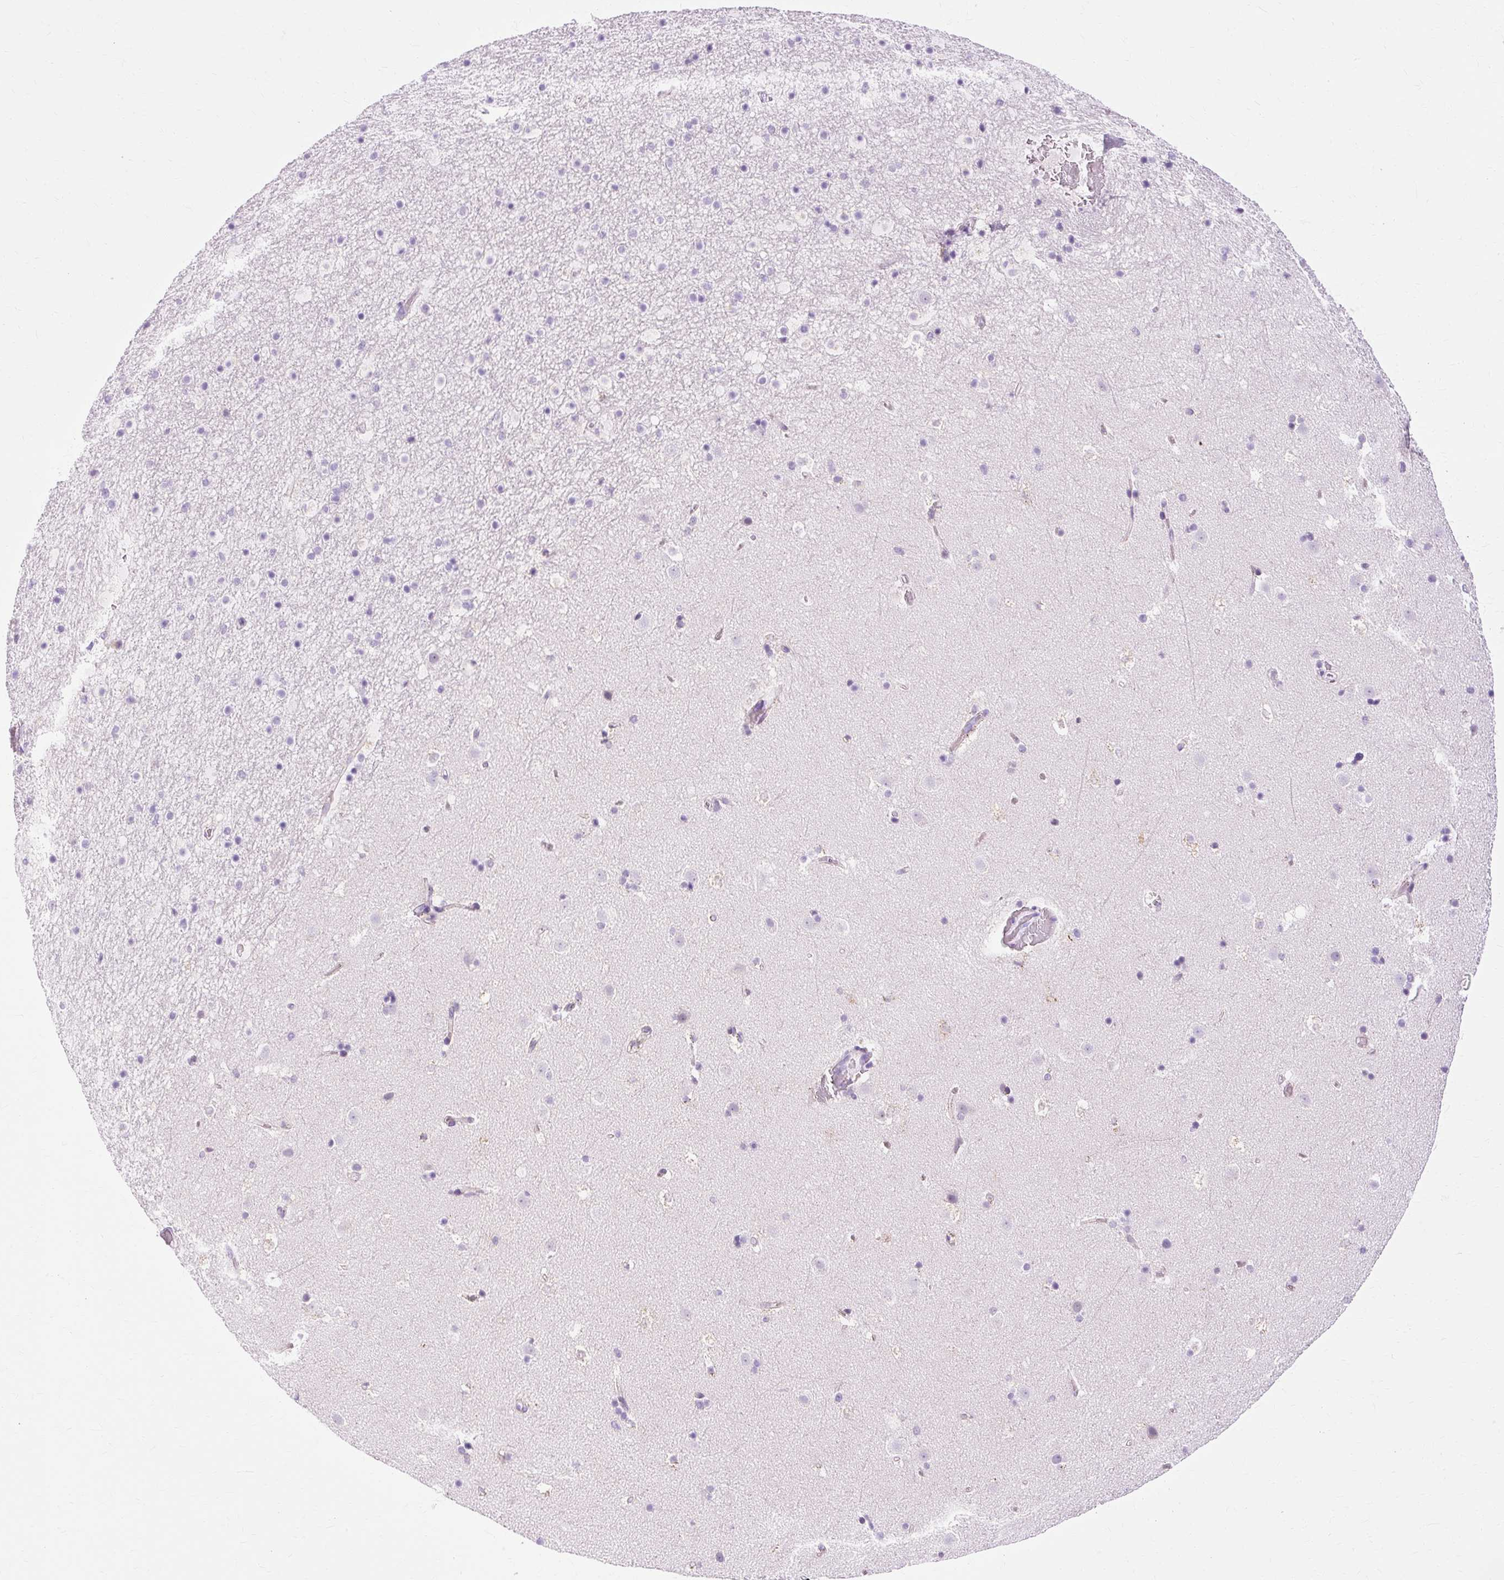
{"staining": {"intensity": "negative", "quantity": "none", "location": "none"}, "tissue": "caudate", "cell_type": "Glial cells", "image_type": "normal", "snomed": [{"axis": "morphology", "description": "Normal tissue, NOS"}, {"axis": "topography", "description": "Lateral ventricle wall"}], "caption": "High magnification brightfield microscopy of benign caudate stained with DAB (3,3'-diaminobenzidine) (brown) and counterstained with hematoxylin (blue): glial cells show no significant expression.", "gene": "B3GNT4", "patient": {"sex": "male", "age": 37}}